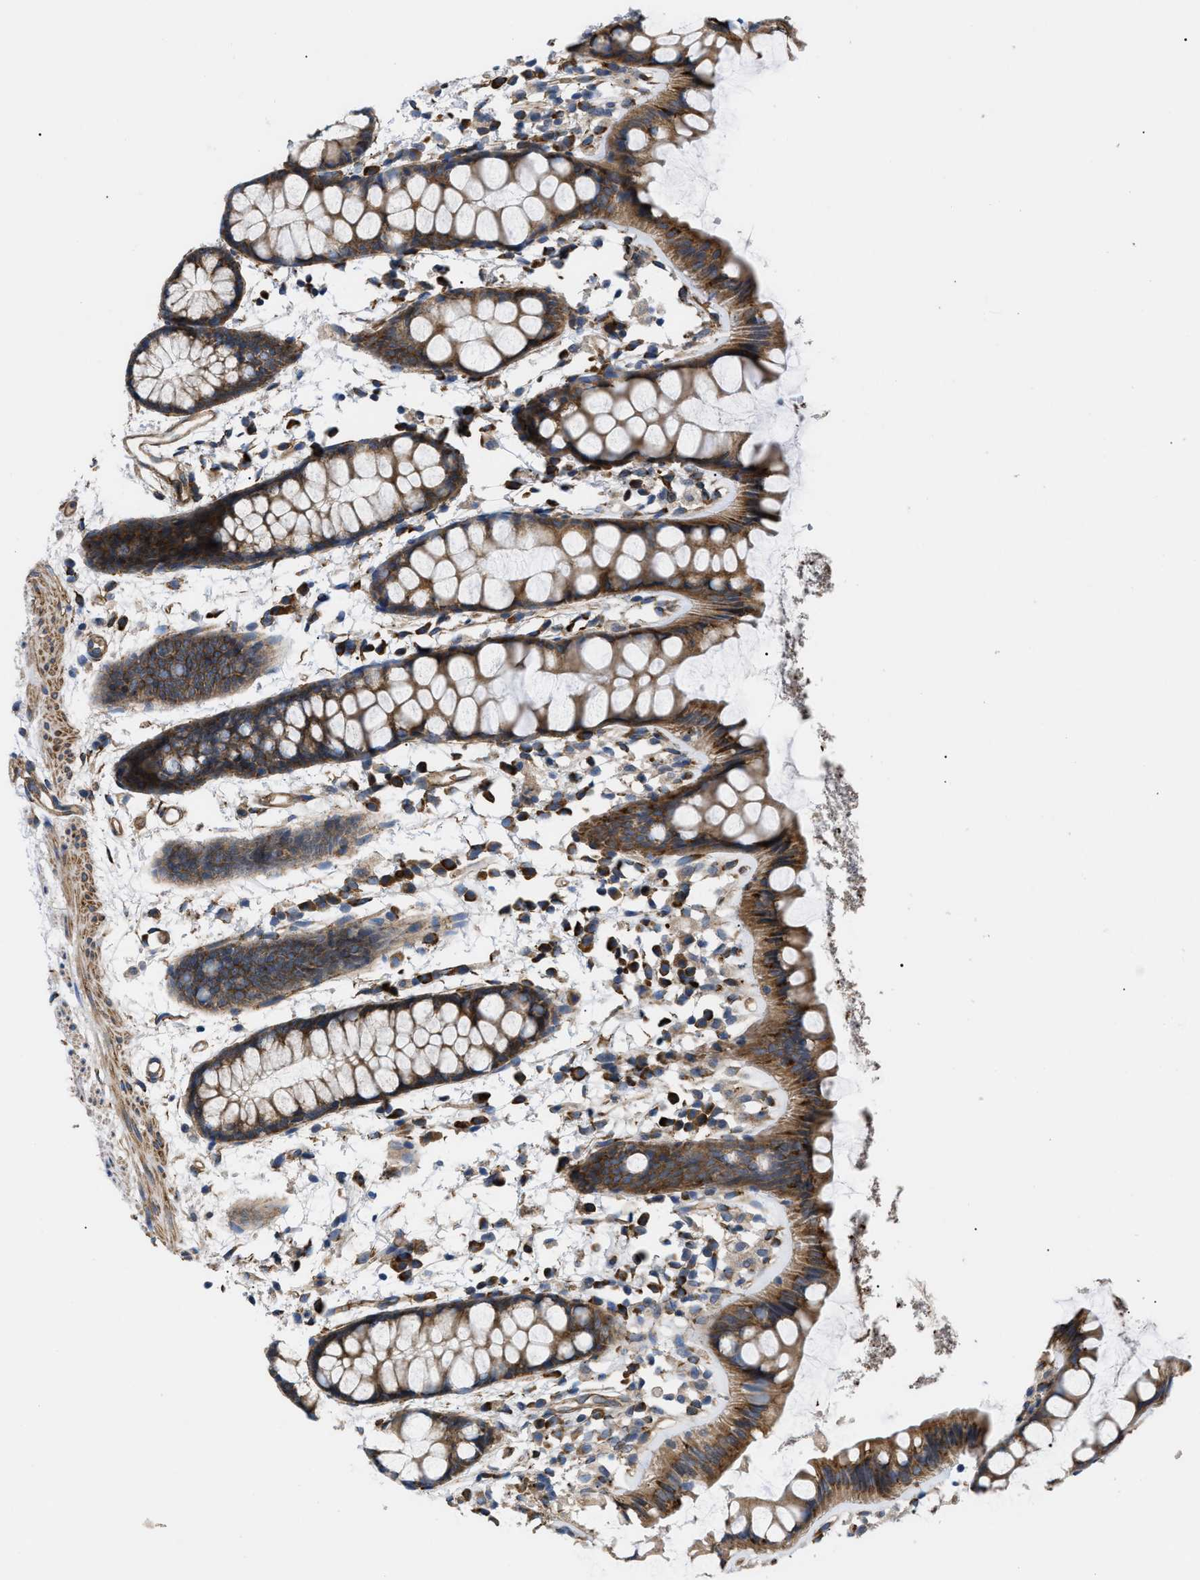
{"staining": {"intensity": "strong", "quantity": ">75%", "location": "cytoplasmic/membranous"}, "tissue": "rectum", "cell_type": "Glandular cells", "image_type": "normal", "snomed": [{"axis": "morphology", "description": "Normal tissue, NOS"}, {"axis": "topography", "description": "Rectum"}], "caption": "Immunohistochemistry (IHC) micrograph of benign rectum: rectum stained using IHC displays high levels of strong protein expression localized specifically in the cytoplasmic/membranous of glandular cells, appearing as a cytoplasmic/membranous brown color.", "gene": "MYO10", "patient": {"sex": "female", "age": 66}}